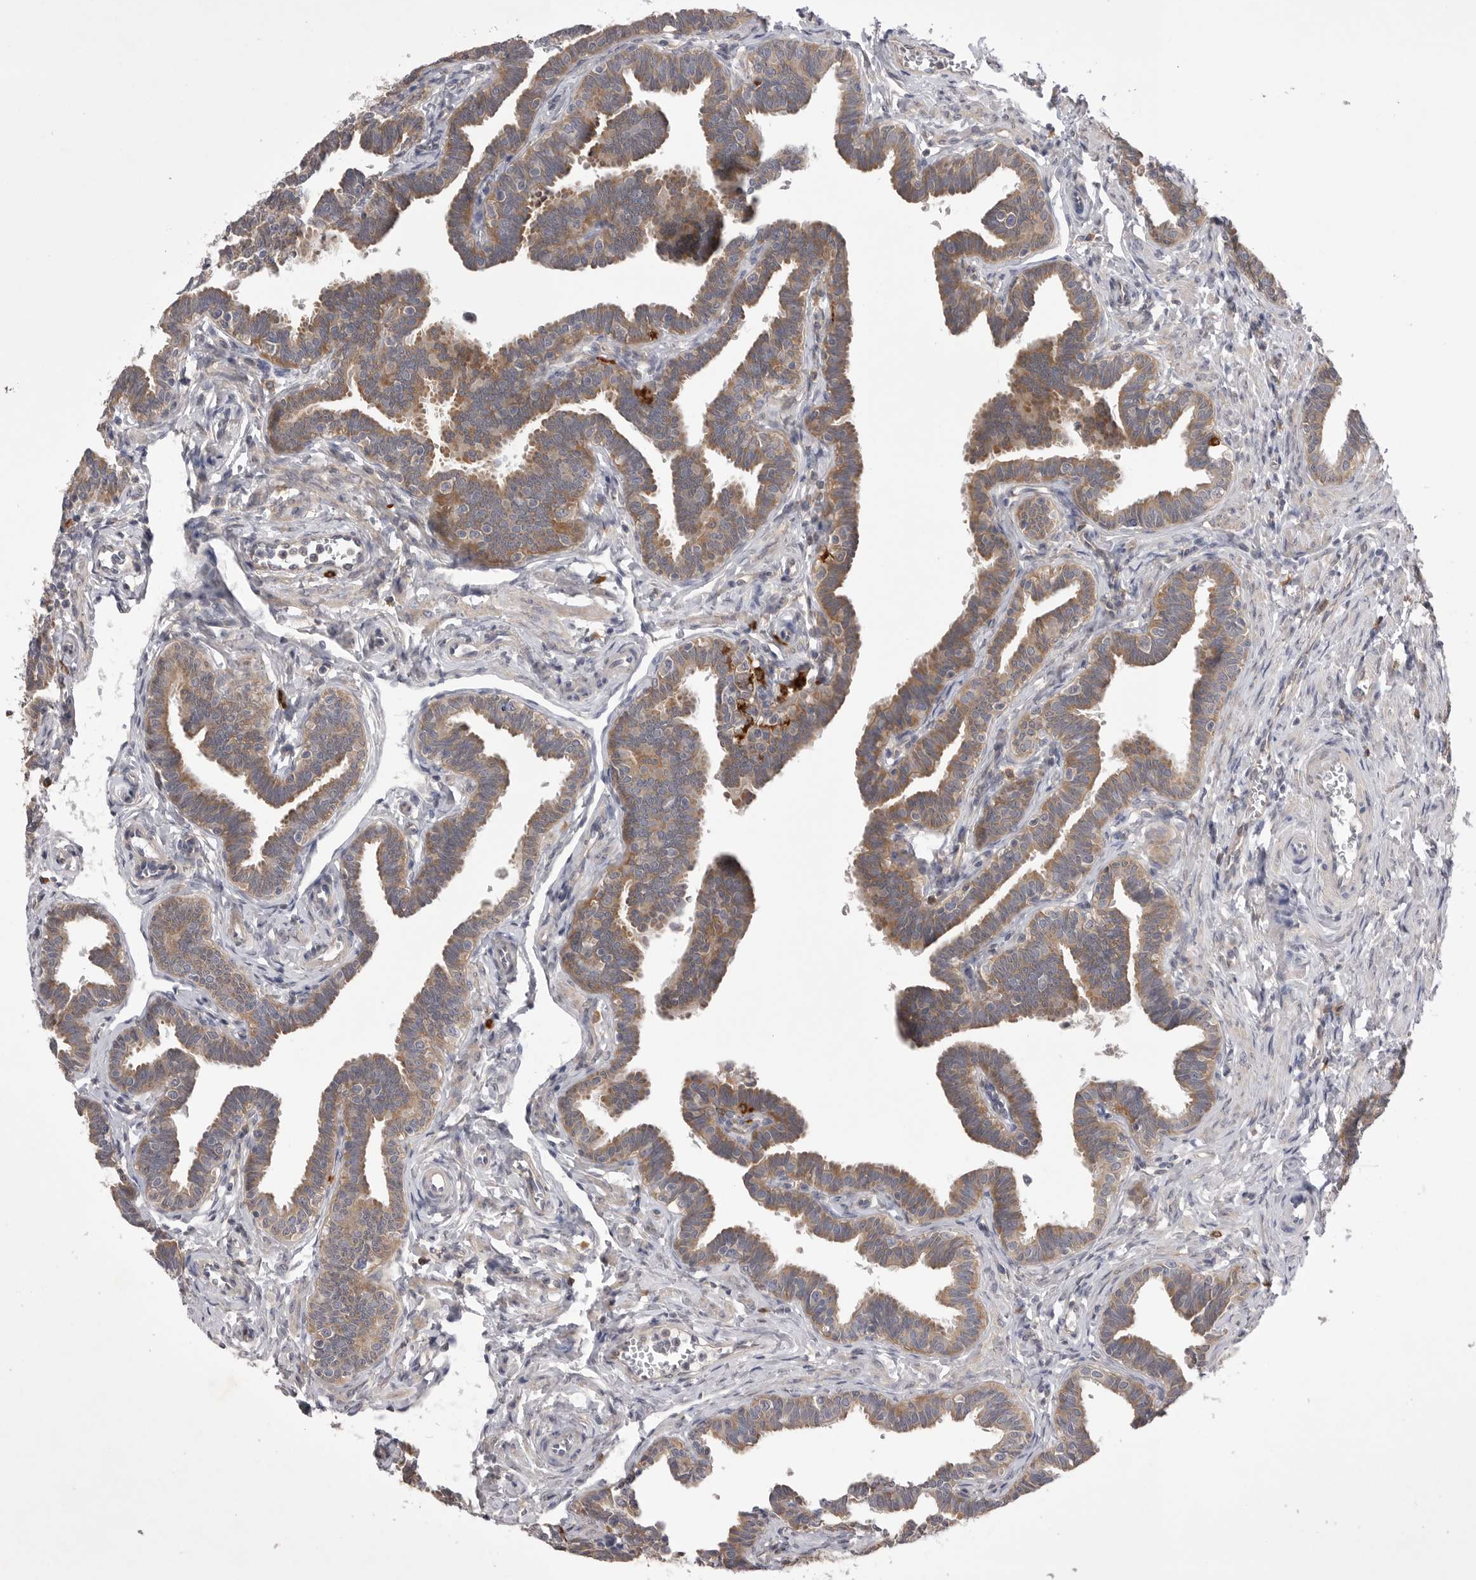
{"staining": {"intensity": "moderate", "quantity": ">75%", "location": "cytoplasmic/membranous"}, "tissue": "fallopian tube", "cell_type": "Glandular cells", "image_type": "normal", "snomed": [{"axis": "morphology", "description": "Normal tissue, NOS"}, {"axis": "topography", "description": "Fallopian tube"}, {"axis": "topography", "description": "Ovary"}], "caption": "Immunohistochemical staining of normal fallopian tube demonstrates >75% levels of moderate cytoplasmic/membranous protein positivity in about >75% of glandular cells. (Brightfield microscopy of DAB IHC at high magnification).", "gene": "VAC14", "patient": {"sex": "female", "age": 23}}